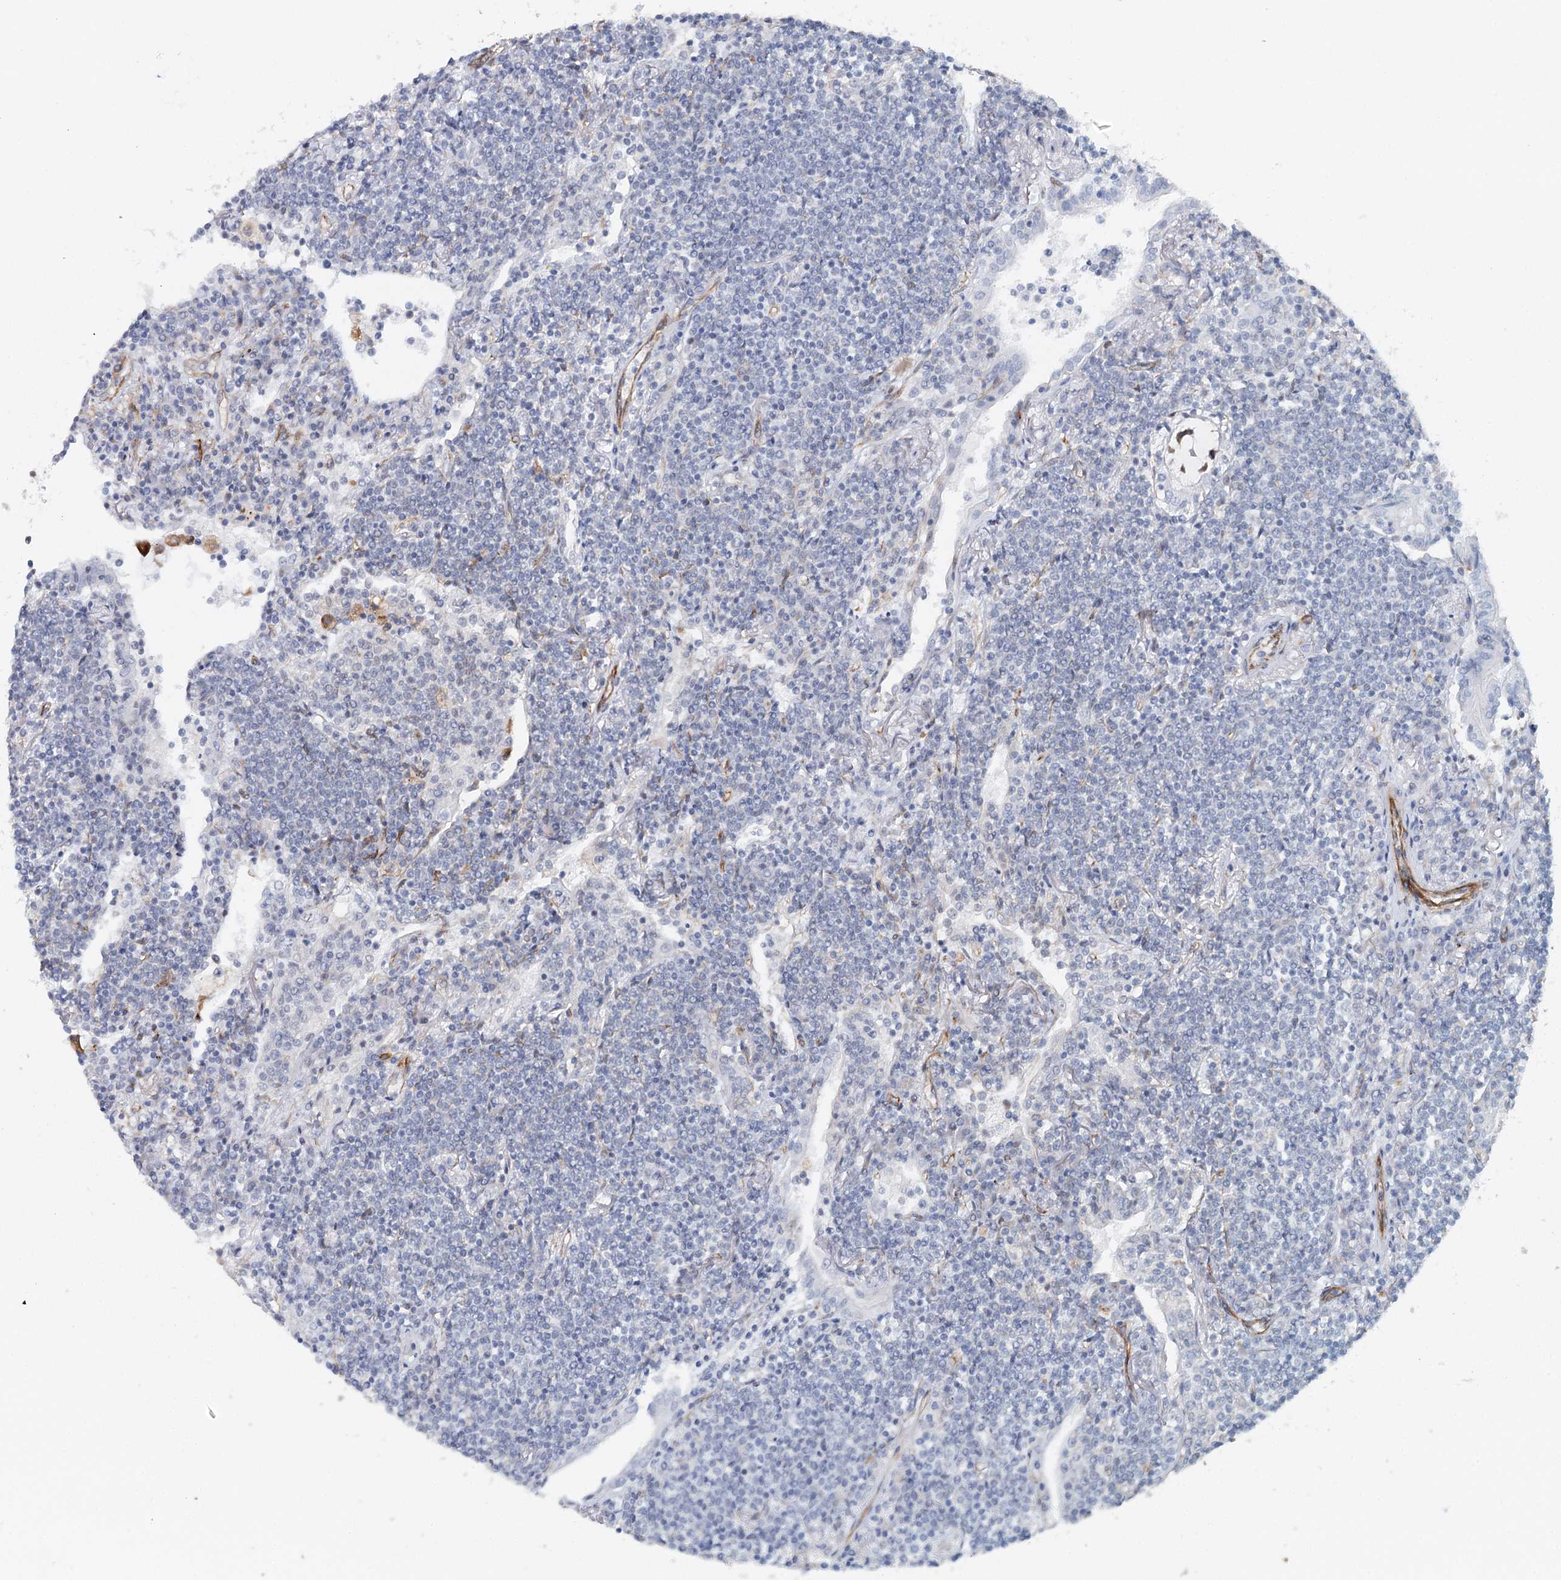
{"staining": {"intensity": "negative", "quantity": "none", "location": "none"}, "tissue": "lymphoma", "cell_type": "Tumor cells", "image_type": "cancer", "snomed": [{"axis": "morphology", "description": "Malignant lymphoma, non-Hodgkin's type, Low grade"}, {"axis": "topography", "description": "Lung"}], "caption": "Photomicrograph shows no protein staining in tumor cells of low-grade malignant lymphoma, non-Hodgkin's type tissue. (DAB (3,3'-diaminobenzidine) immunohistochemistry (IHC) visualized using brightfield microscopy, high magnification).", "gene": "SYNPO", "patient": {"sex": "female", "age": 71}}